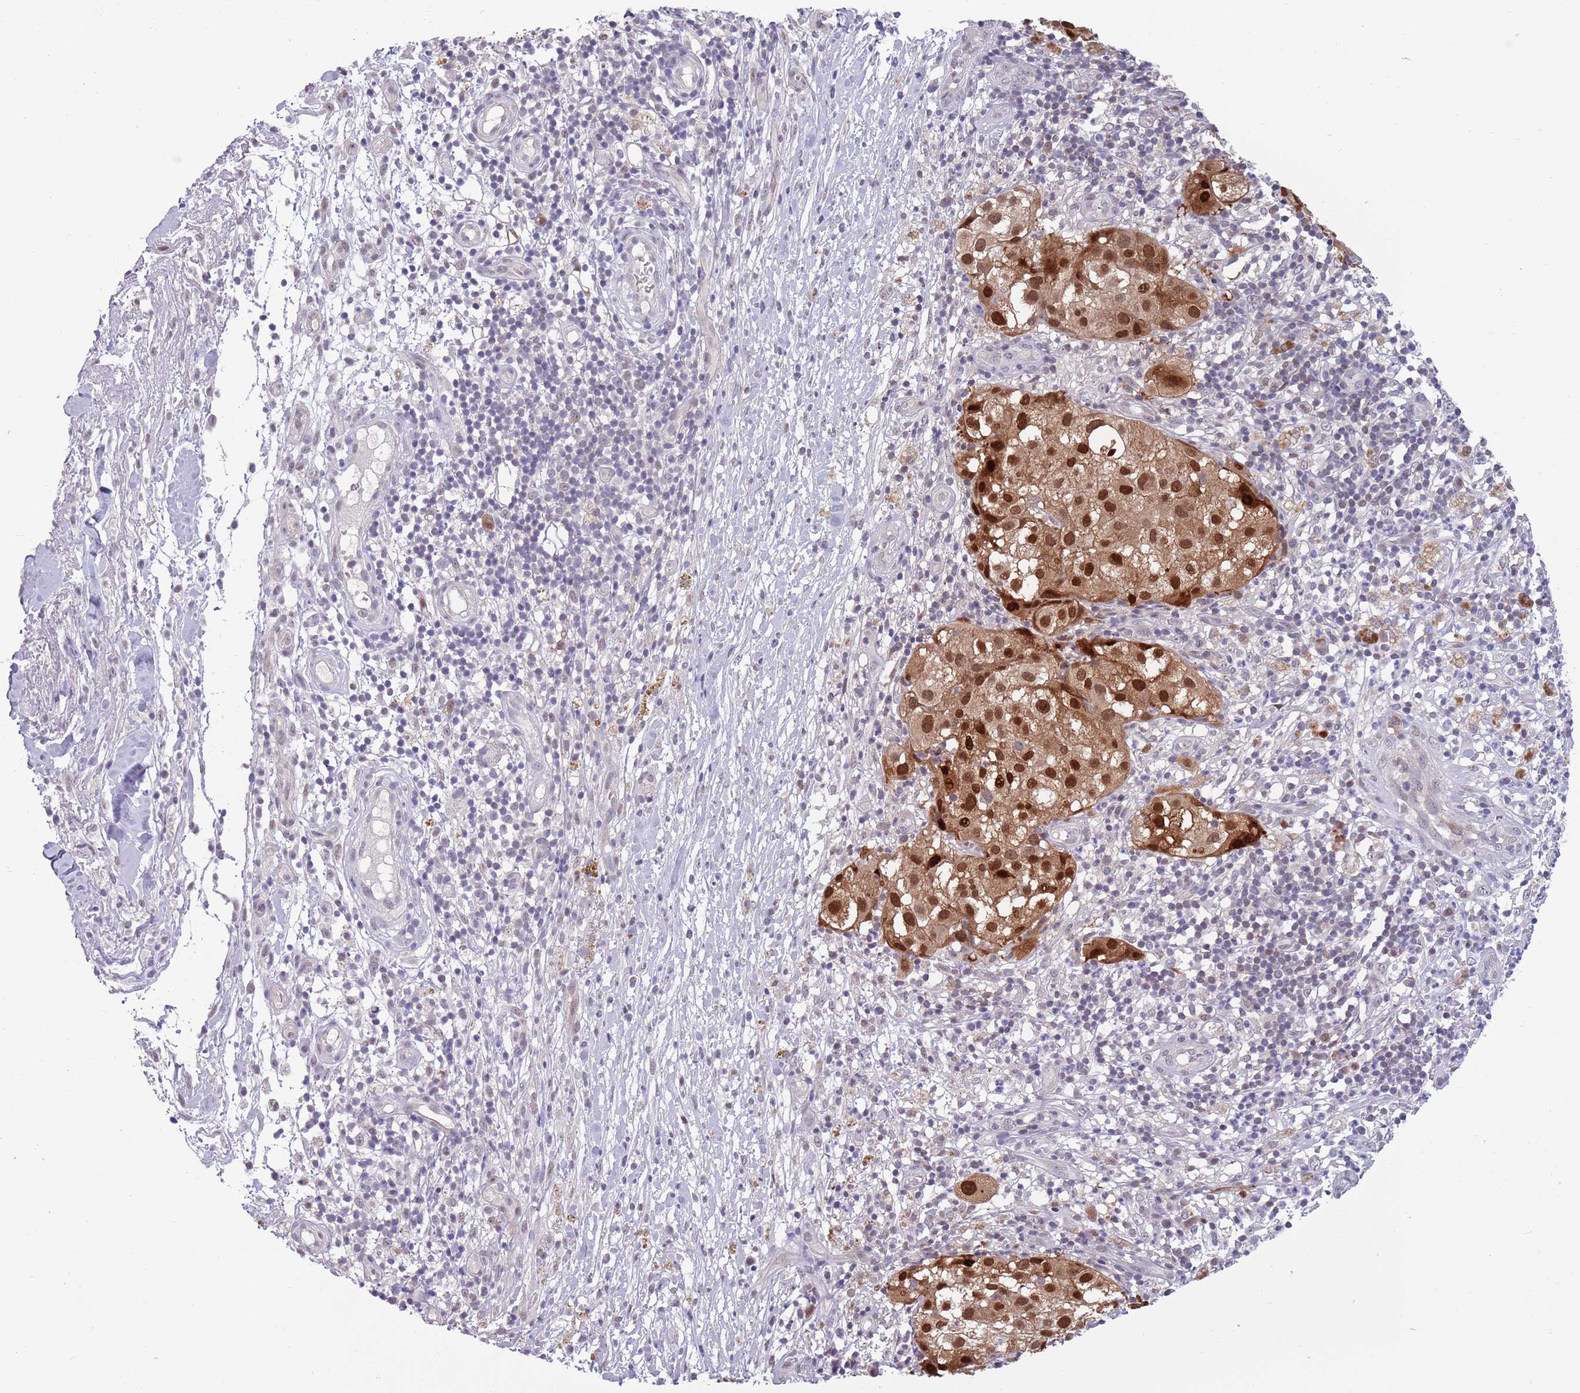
{"staining": {"intensity": "strong", "quantity": ">75%", "location": "cytoplasmic/membranous,nuclear"}, "tissue": "melanoma", "cell_type": "Tumor cells", "image_type": "cancer", "snomed": [{"axis": "morphology", "description": "Normal morphology"}, {"axis": "morphology", "description": "Malignant melanoma, NOS"}, {"axis": "topography", "description": "Skin"}], "caption": "Immunohistochemical staining of melanoma shows high levels of strong cytoplasmic/membranous and nuclear protein staining in about >75% of tumor cells. The staining is performed using DAB brown chromogen to label protein expression. The nuclei are counter-stained blue using hematoxylin.", "gene": "CLNS1A", "patient": {"sex": "female", "age": 72}}